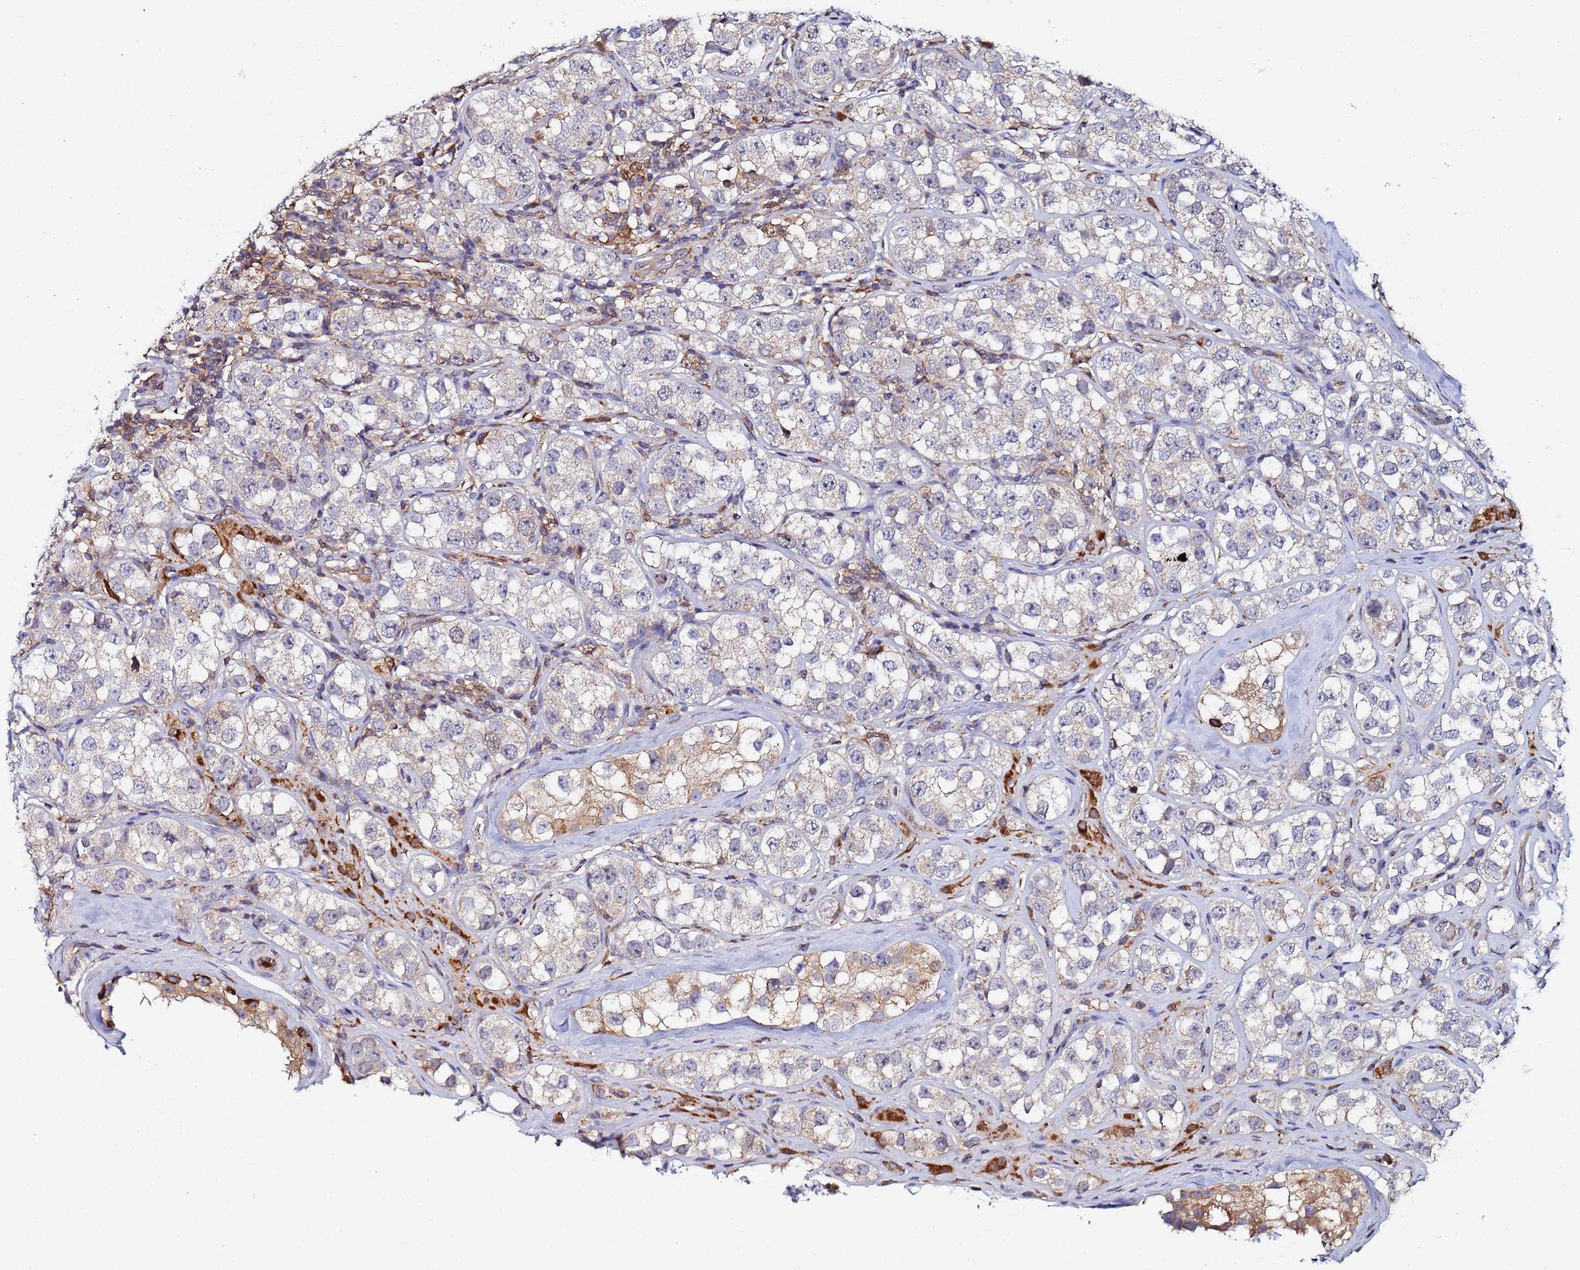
{"staining": {"intensity": "weak", "quantity": "<25%", "location": "cytoplasmic/membranous"}, "tissue": "testis cancer", "cell_type": "Tumor cells", "image_type": "cancer", "snomed": [{"axis": "morphology", "description": "Seminoma, NOS"}, {"axis": "topography", "description": "Testis"}], "caption": "High magnification brightfield microscopy of testis cancer stained with DAB (3,3'-diaminobenzidine) (brown) and counterstained with hematoxylin (blue): tumor cells show no significant positivity.", "gene": "CCDC127", "patient": {"sex": "male", "age": 28}}